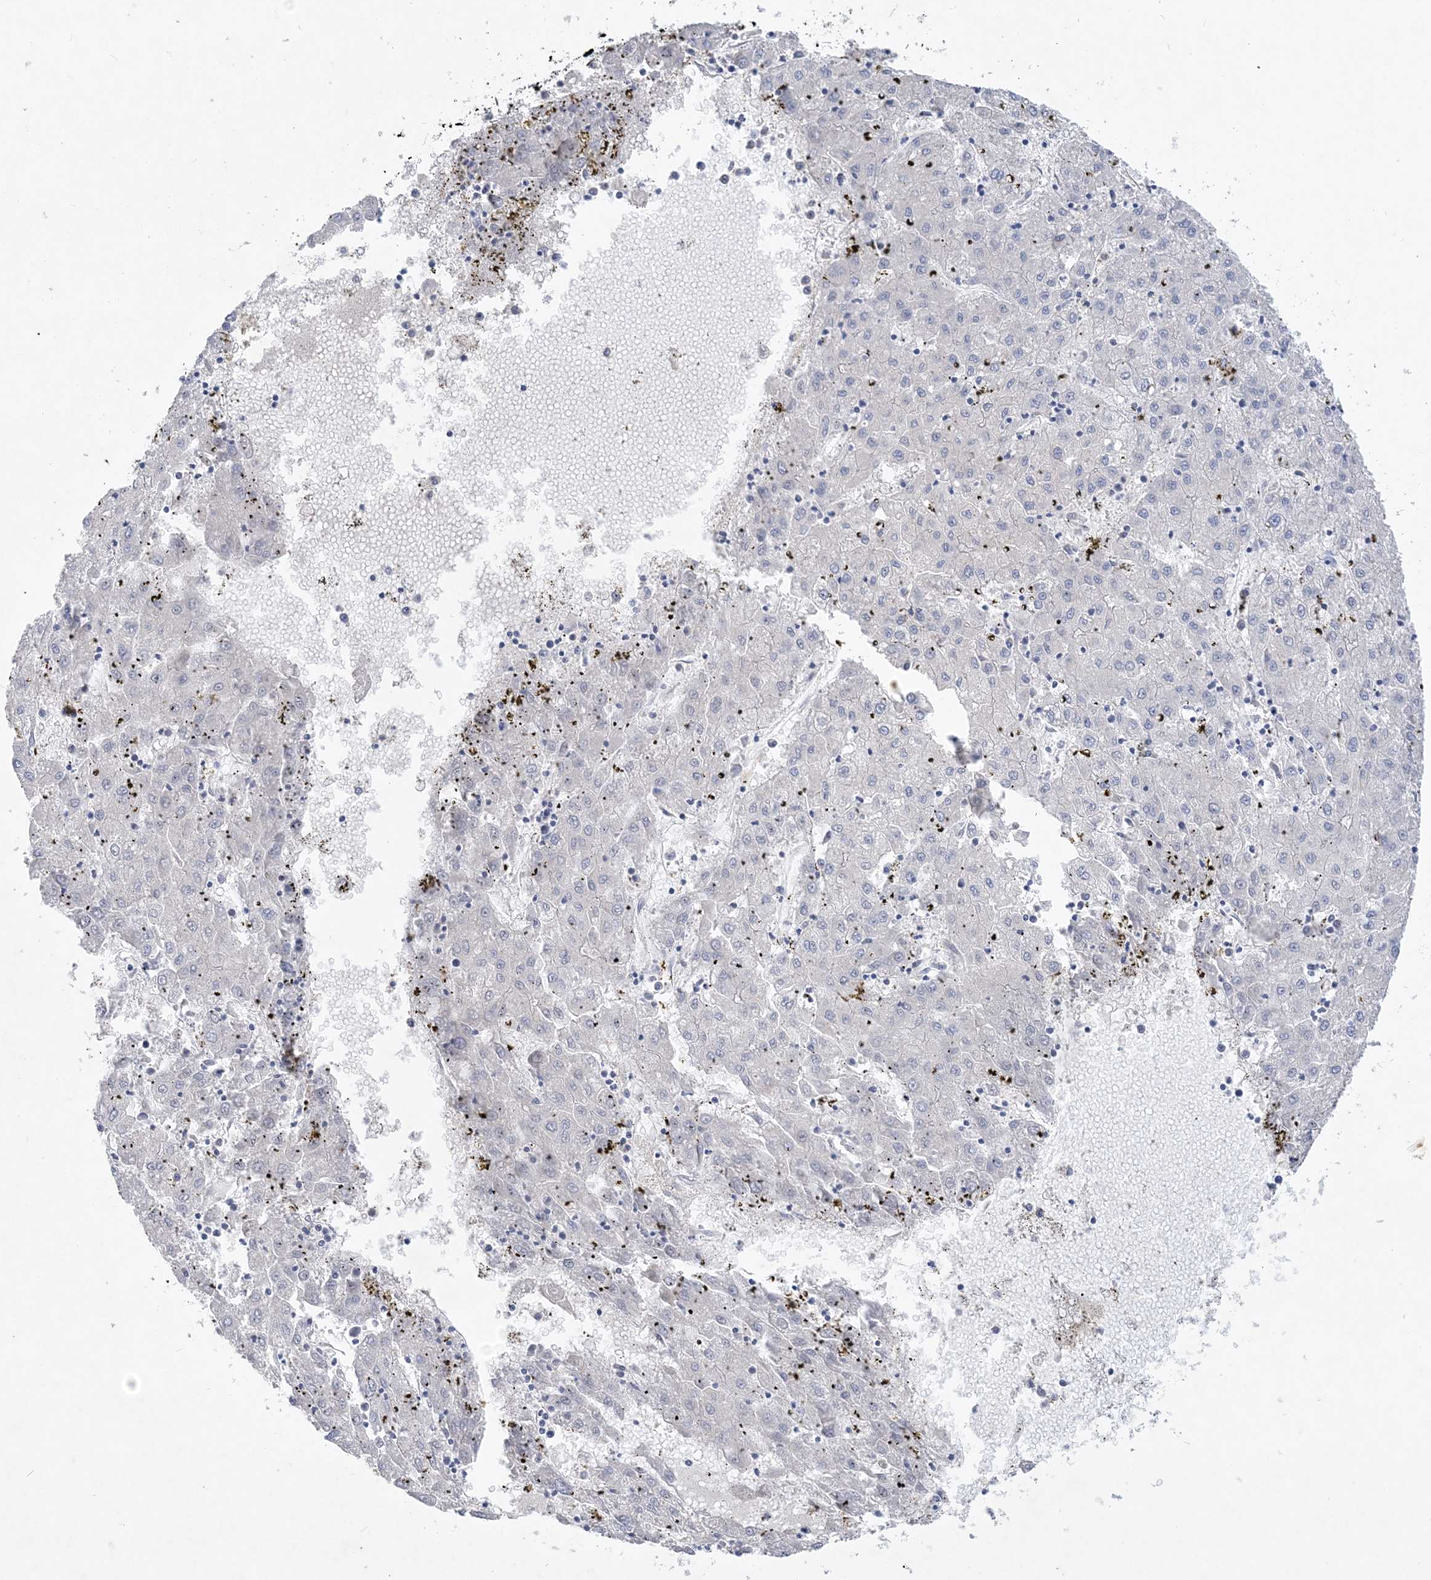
{"staining": {"intensity": "negative", "quantity": "none", "location": "none"}, "tissue": "liver cancer", "cell_type": "Tumor cells", "image_type": "cancer", "snomed": [{"axis": "morphology", "description": "Carcinoma, Hepatocellular, NOS"}, {"axis": "topography", "description": "Liver"}], "caption": "Tumor cells are negative for protein expression in human liver cancer. (DAB (3,3'-diaminobenzidine) immunohistochemistry (IHC), high magnification).", "gene": "ANKRD35", "patient": {"sex": "male", "age": 72}}